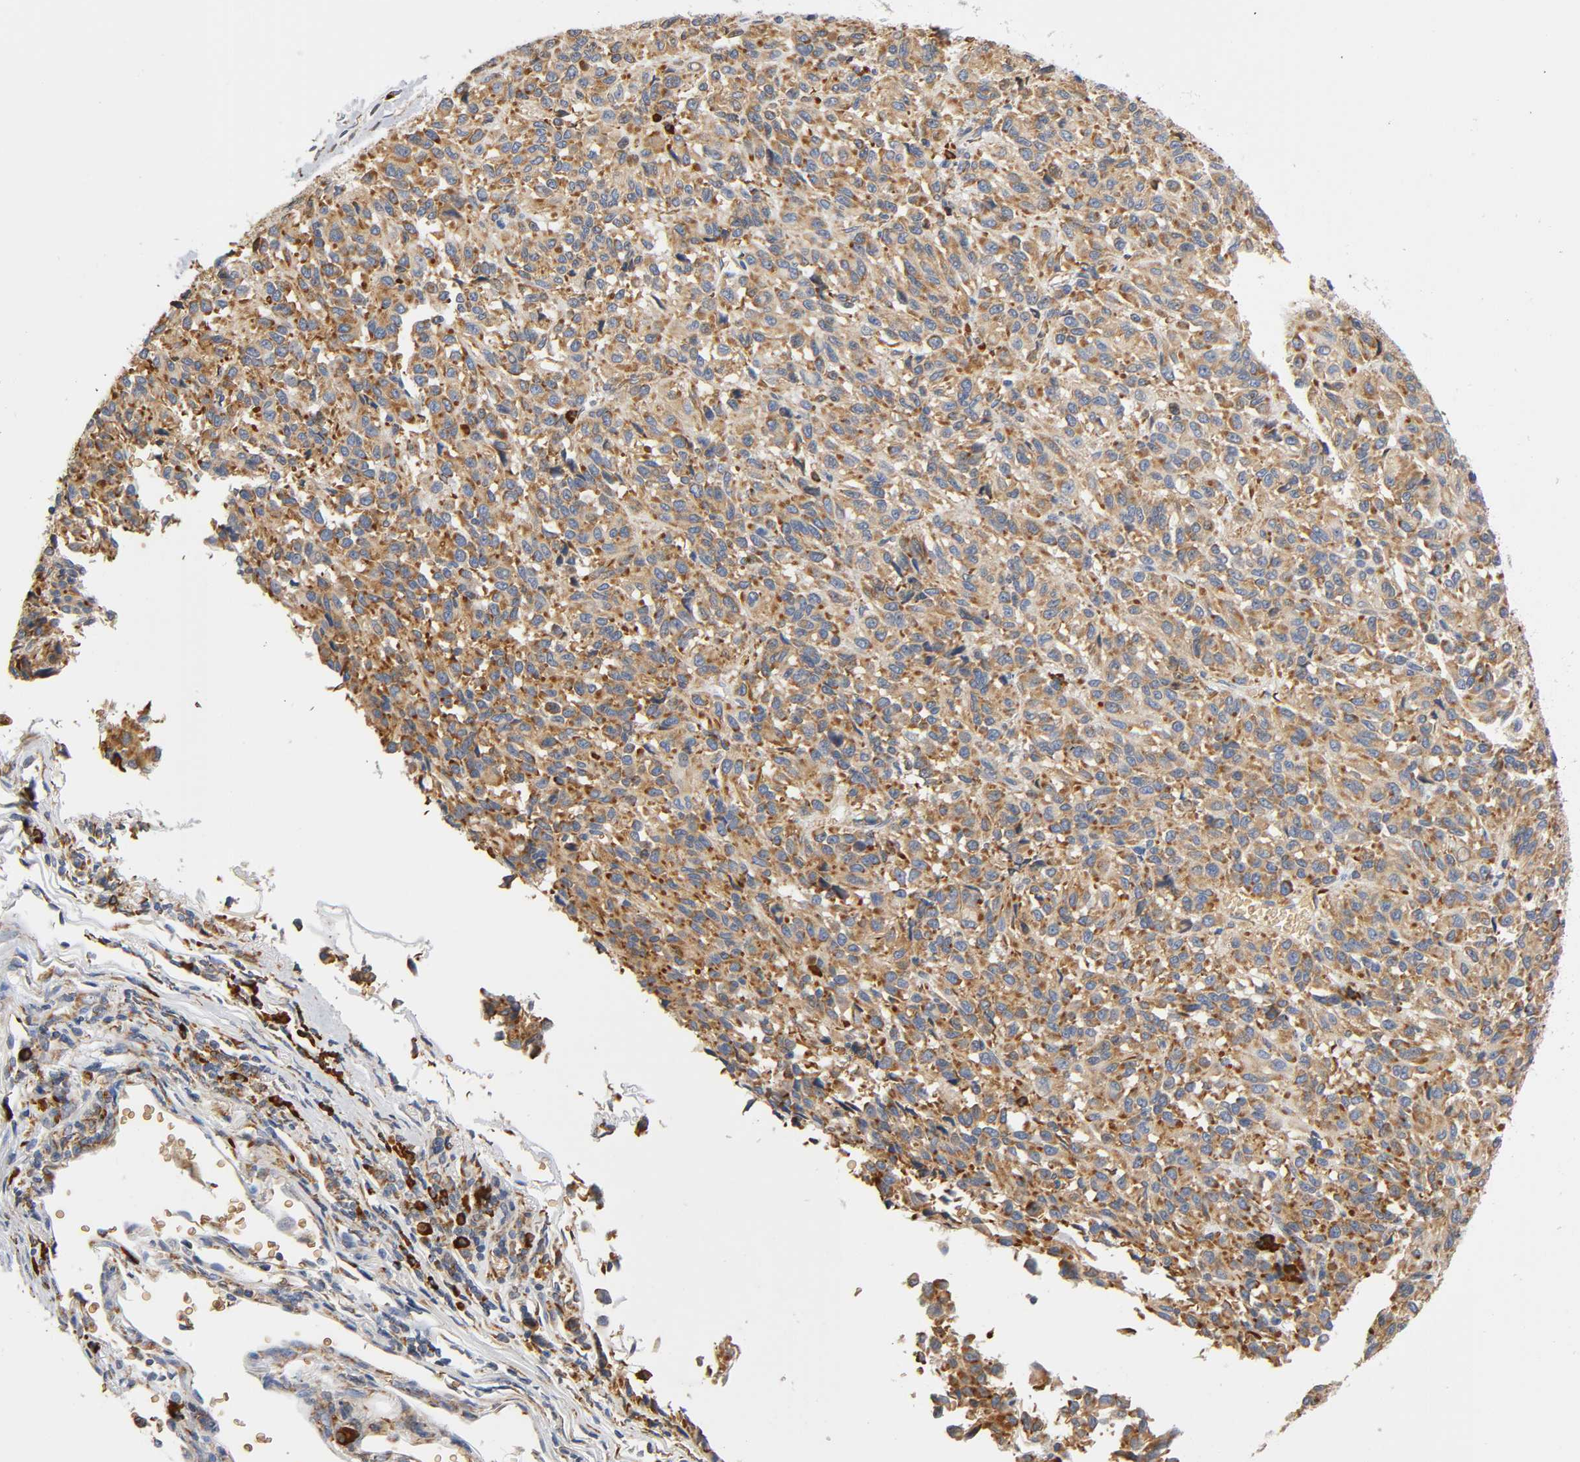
{"staining": {"intensity": "moderate", "quantity": ">75%", "location": "cytoplasmic/membranous"}, "tissue": "melanoma", "cell_type": "Tumor cells", "image_type": "cancer", "snomed": [{"axis": "morphology", "description": "Malignant melanoma, Metastatic site"}, {"axis": "topography", "description": "Lung"}], "caption": "This is a micrograph of immunohistochemistry (IHC) staining of malignant melanoma (metastatic site), which shows moderate staining in the cytoplasmic/membranous of tumor cells.", "gene": "UCKL1", "patient": {"sex": "male", "age": 64}}